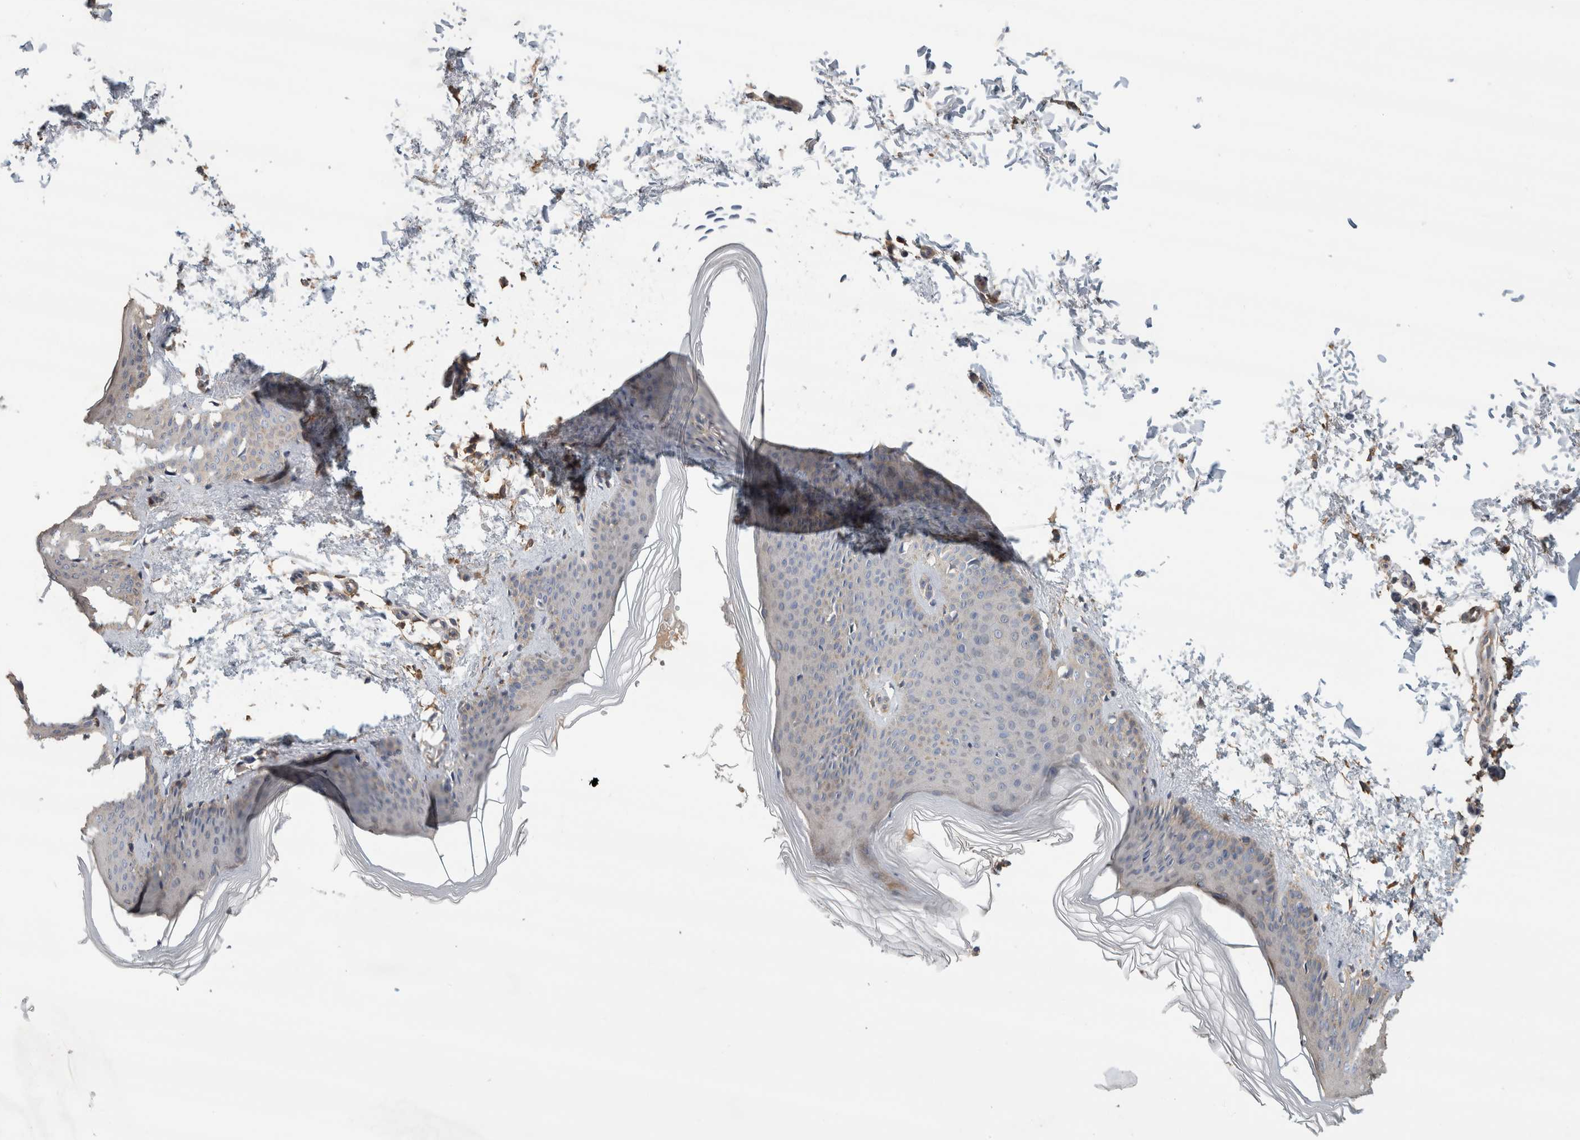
{"staining": {"intensity": "weak", "quantity": ">75%", "location": "cytoplasmic/membranous"}, "tissue": "skin", "cell_type": "Fibroblasts", "image_type": "normal", "snomed": [{"axis": "morphology", "description": "Normal tissue, NOS"}, {"axis": "topography", "description": "Skin"}], "caption": "Weak cytoplasmic/membranous staining is identified in about >75% of fibroblasts in benign skin.", "gene": "EIF4G3", "patient": {"sex": "female", "age": 27}}